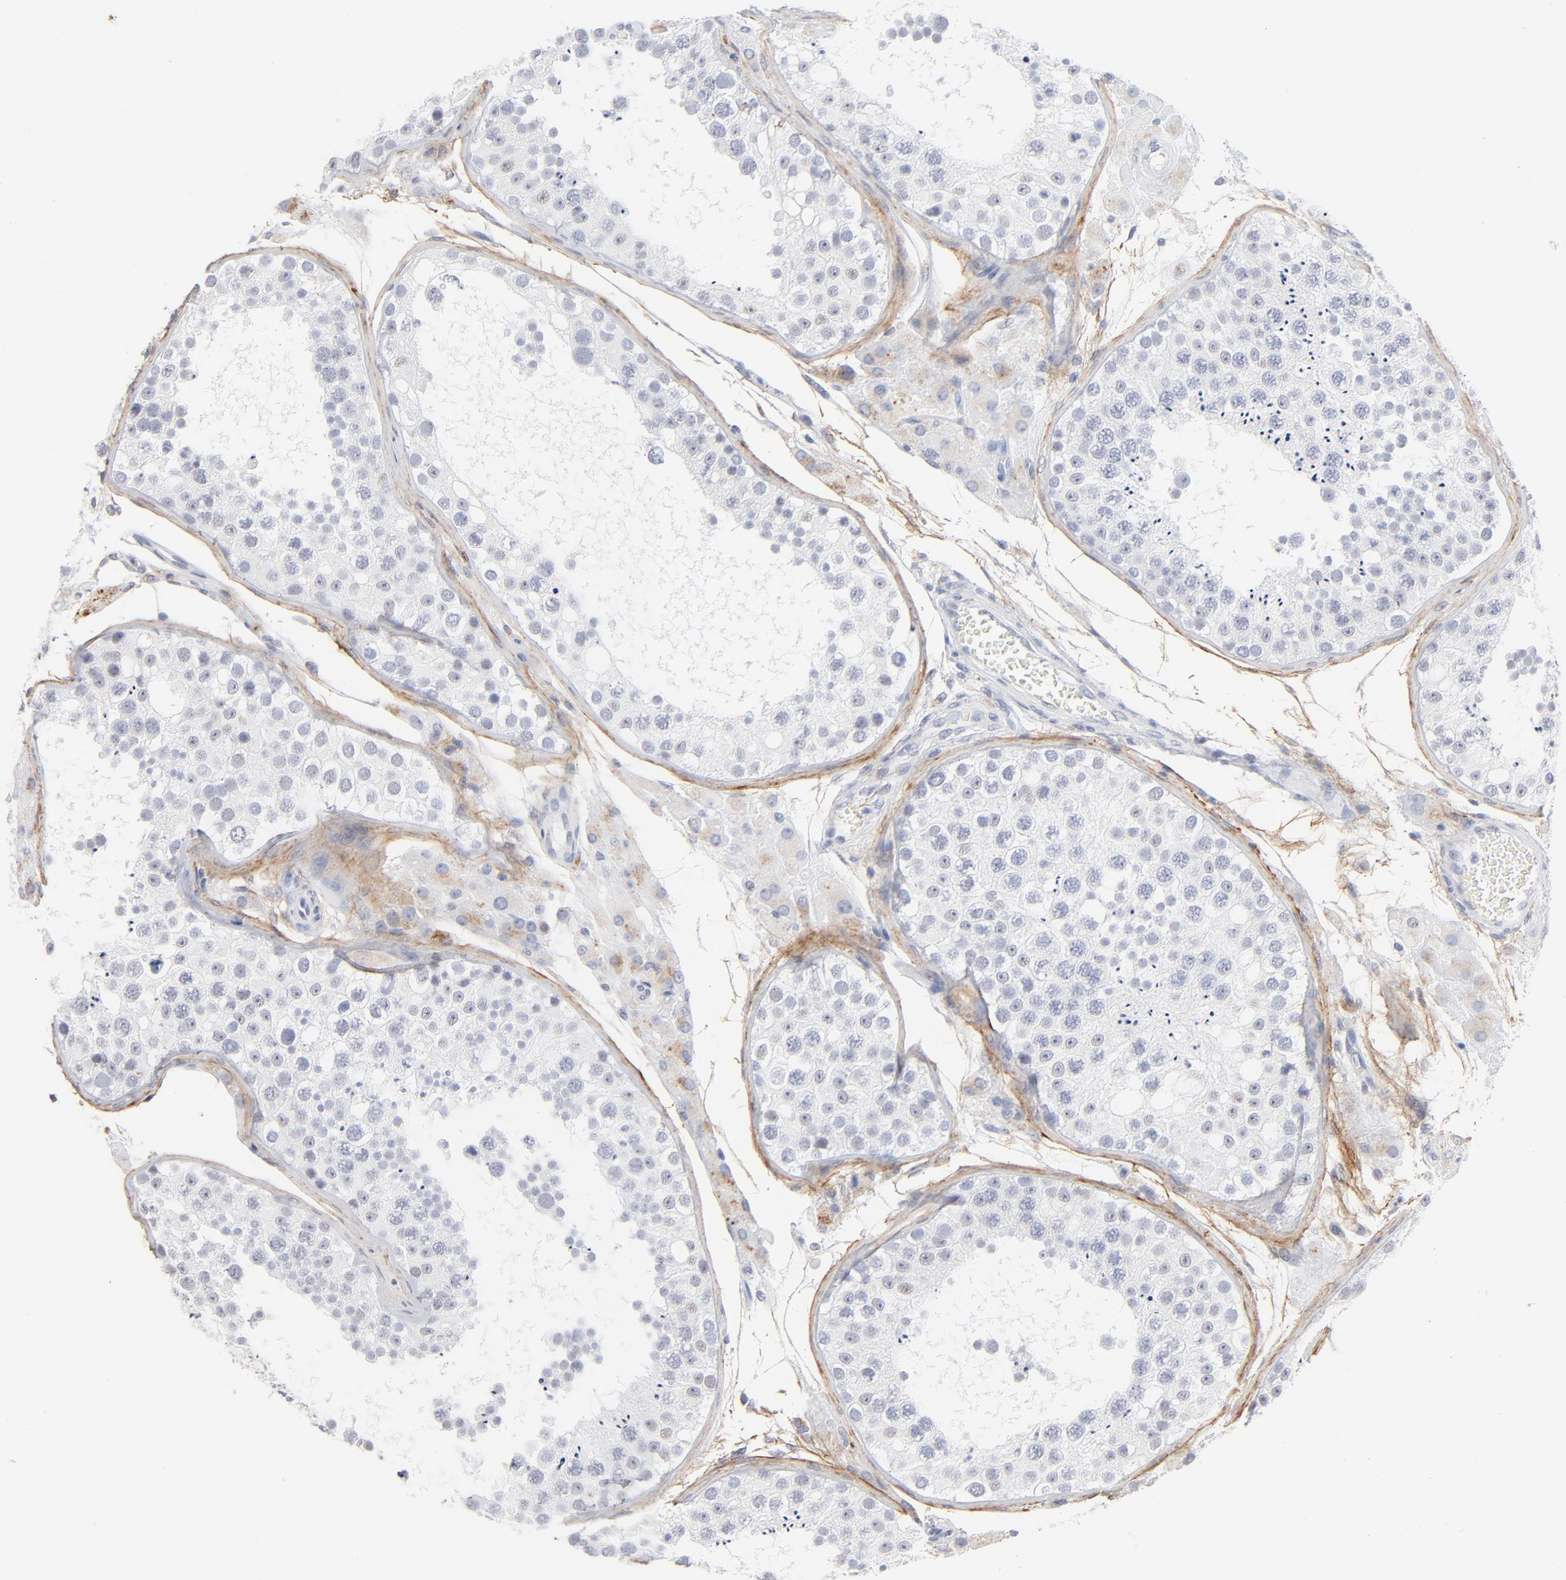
{"staining": {"intensity": "negative", "quantity": "none", "location": "none"}, "tissue": "testis", "cell_type": "Cells in seminiferous ducts", "image_type": "normal", "snomed": [{"axis": "morphology", "description": "Normal tissue, NOS"}, {"axis": "topography", "description": "Testis"}], "caption": "The immunohistochemistry histopathology image has no significant staining in cells in seminiferous ducts of testis. The staining was performed using DAB (3,3'-diaminobenzidine) to visualize the protein expression in brown, while the nuclei were stained in blue with hematoxylin (Magnification: 20x).", "gene": "LTBP2", "patient": {"sex": "male", "age": 26}}